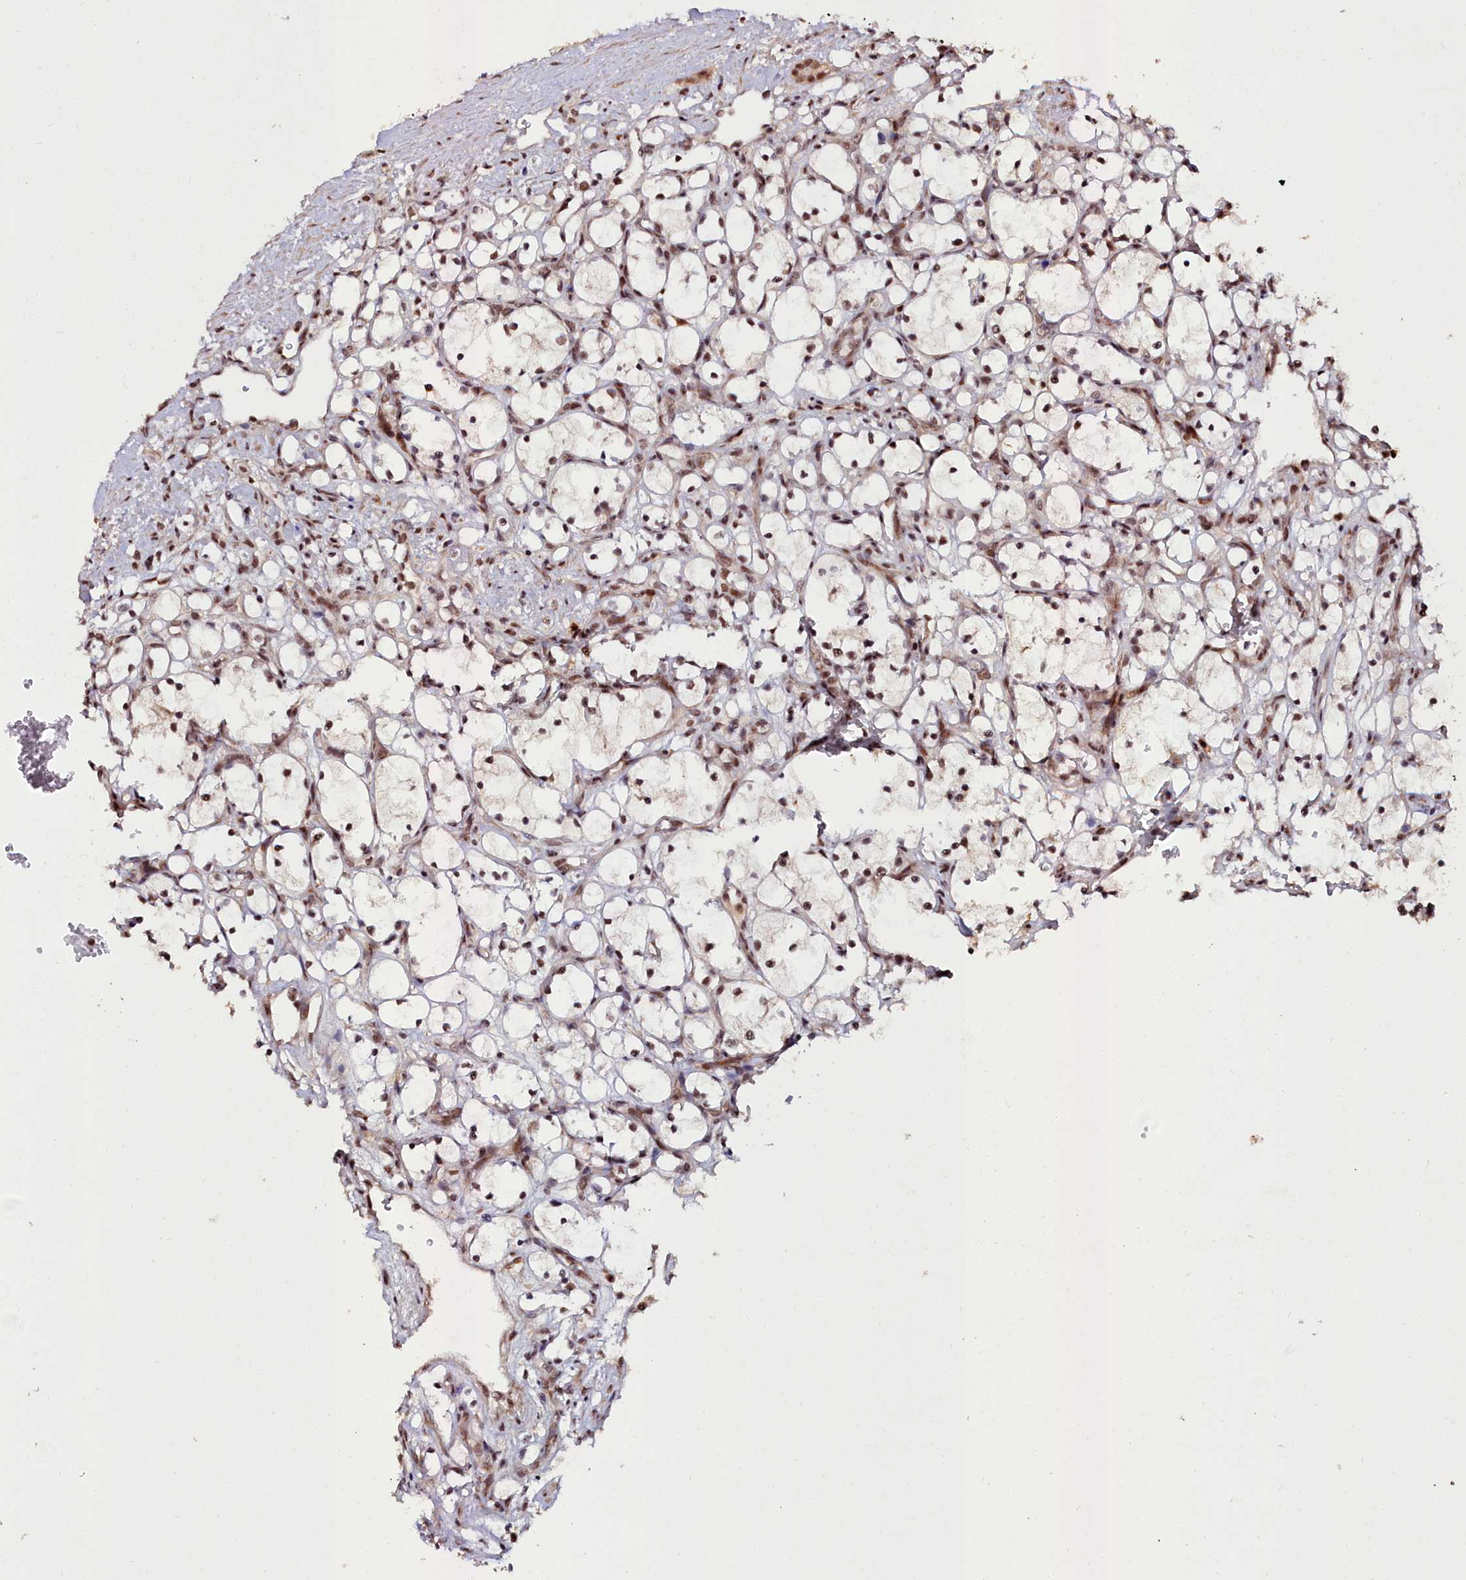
{"staining": {"intensity": "moderate", "quantity": ">75%", "location": "nuclear"}, "tissue": "renal cancer", "cell_type": "Tumor cells", "image_type": "cancer", "snomed": [{"axis": "morphology", "description": "Adenocarcinoma, NOS"}, {"axis": "topography", "description": "Kidney"}], "caption": "High-power microscopy captured an immunohistochemistry (IHC) micrograph of renal cancer (adenocarcinoma), revealing moderate nuclear positivity in about >75% of tumor cells. (brown staining indicates protein expression, while blue staining denotes nuclei).", "gene": "CXXC1", "patient": {"sex": "female", "age": 69}}